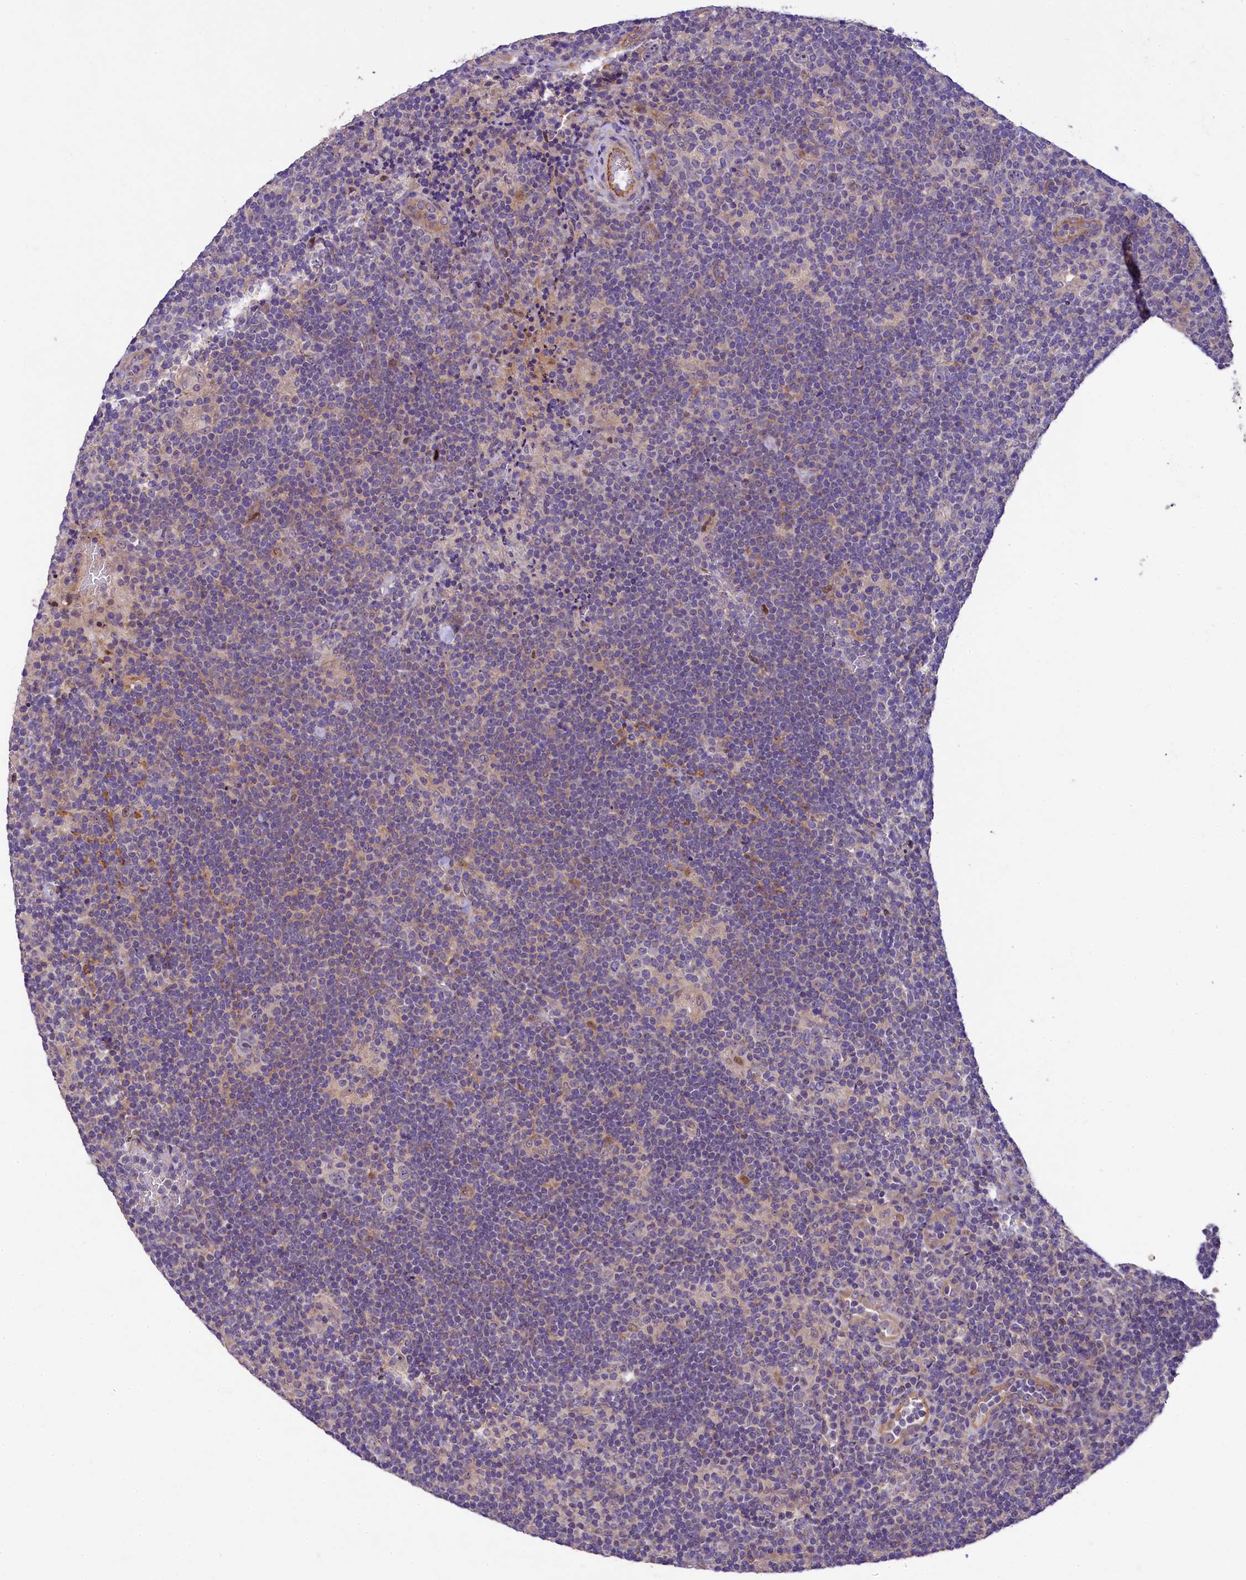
{"staining": {"intensity": "negative", "quantity": "none", "location": "none"}, "tissue": "lymphoma", "cell_type": "Tumor cells", "image_type": "cancer", "snomed": [{"axis": "morphology", "description": "Hodgkin's disease, NOS"}, {"axis": "topography", "description": "Lymph node"}], "caption": "Hodgkin's disease was stained to show a protein in brown. There is no significant expression in tumor cells. The staining is performed using DAB (3,3'-diaminobenzidine) brown chromogen with nuclei counter-stained in using hematoxylin.", "gene": "UBXN6", "patient": {"sex": "female", "age": 57}}